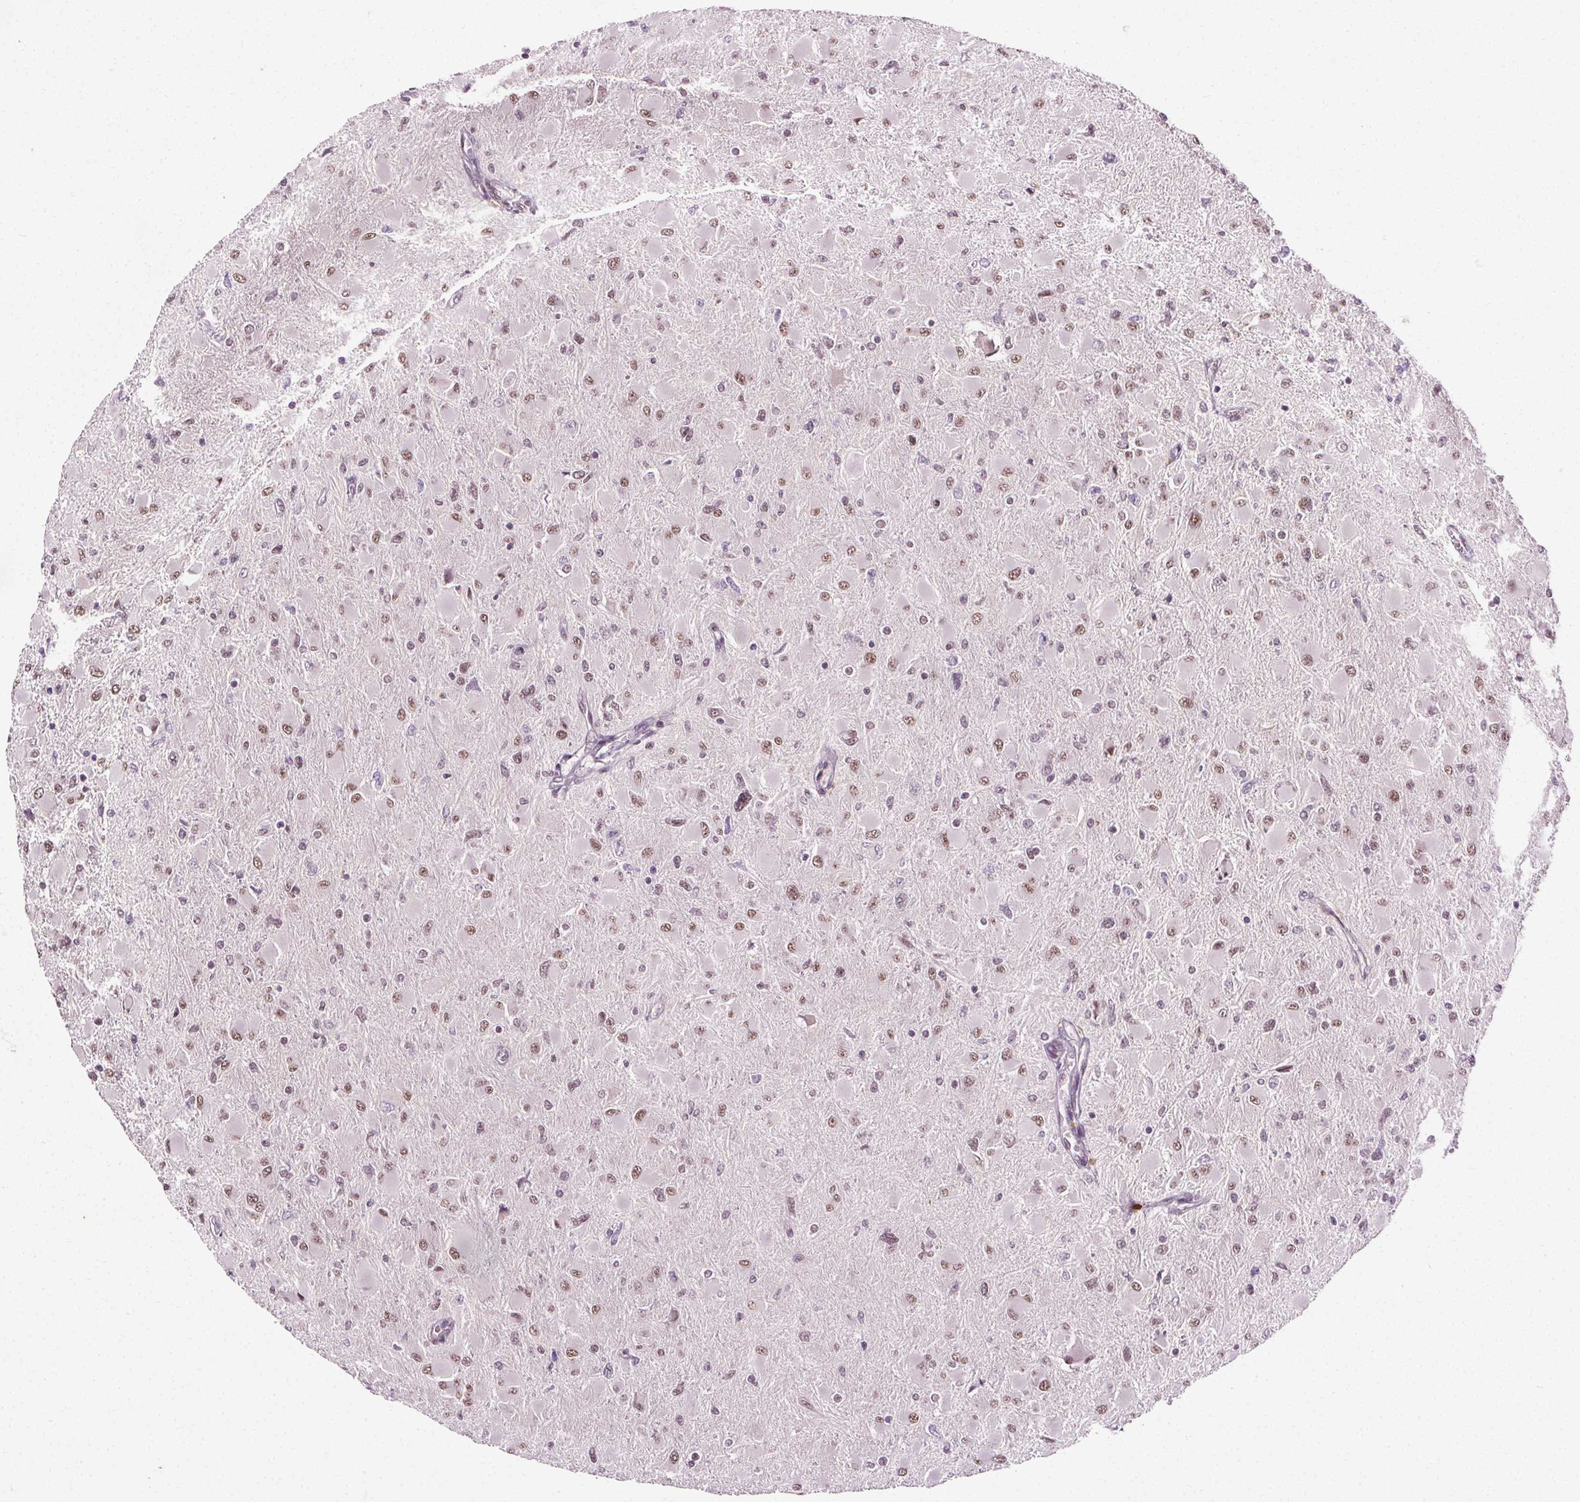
{"staining": {"intensity": "moderate", "quantity": "25%-75%", "location": "nuclear"}, "tissue": "glioma", "cell_type": "Tumor cells", "image_type": "cancer", "snomed": [{"axis": "morphology", "description": "Glioma, malignant, High grade"}, {"axis": "topography", "description": "Cerebral cortex"}], "caption": "Moderate nuclear positivity is identified in about 25%-75% of tumor cells in glioma. Using DAB (brown) and hematoxylin (blue) stains, captured at high magnification using brightfield microscopy.", "gene": "MED6", "patient": {"sex": "female", "age": 36}}